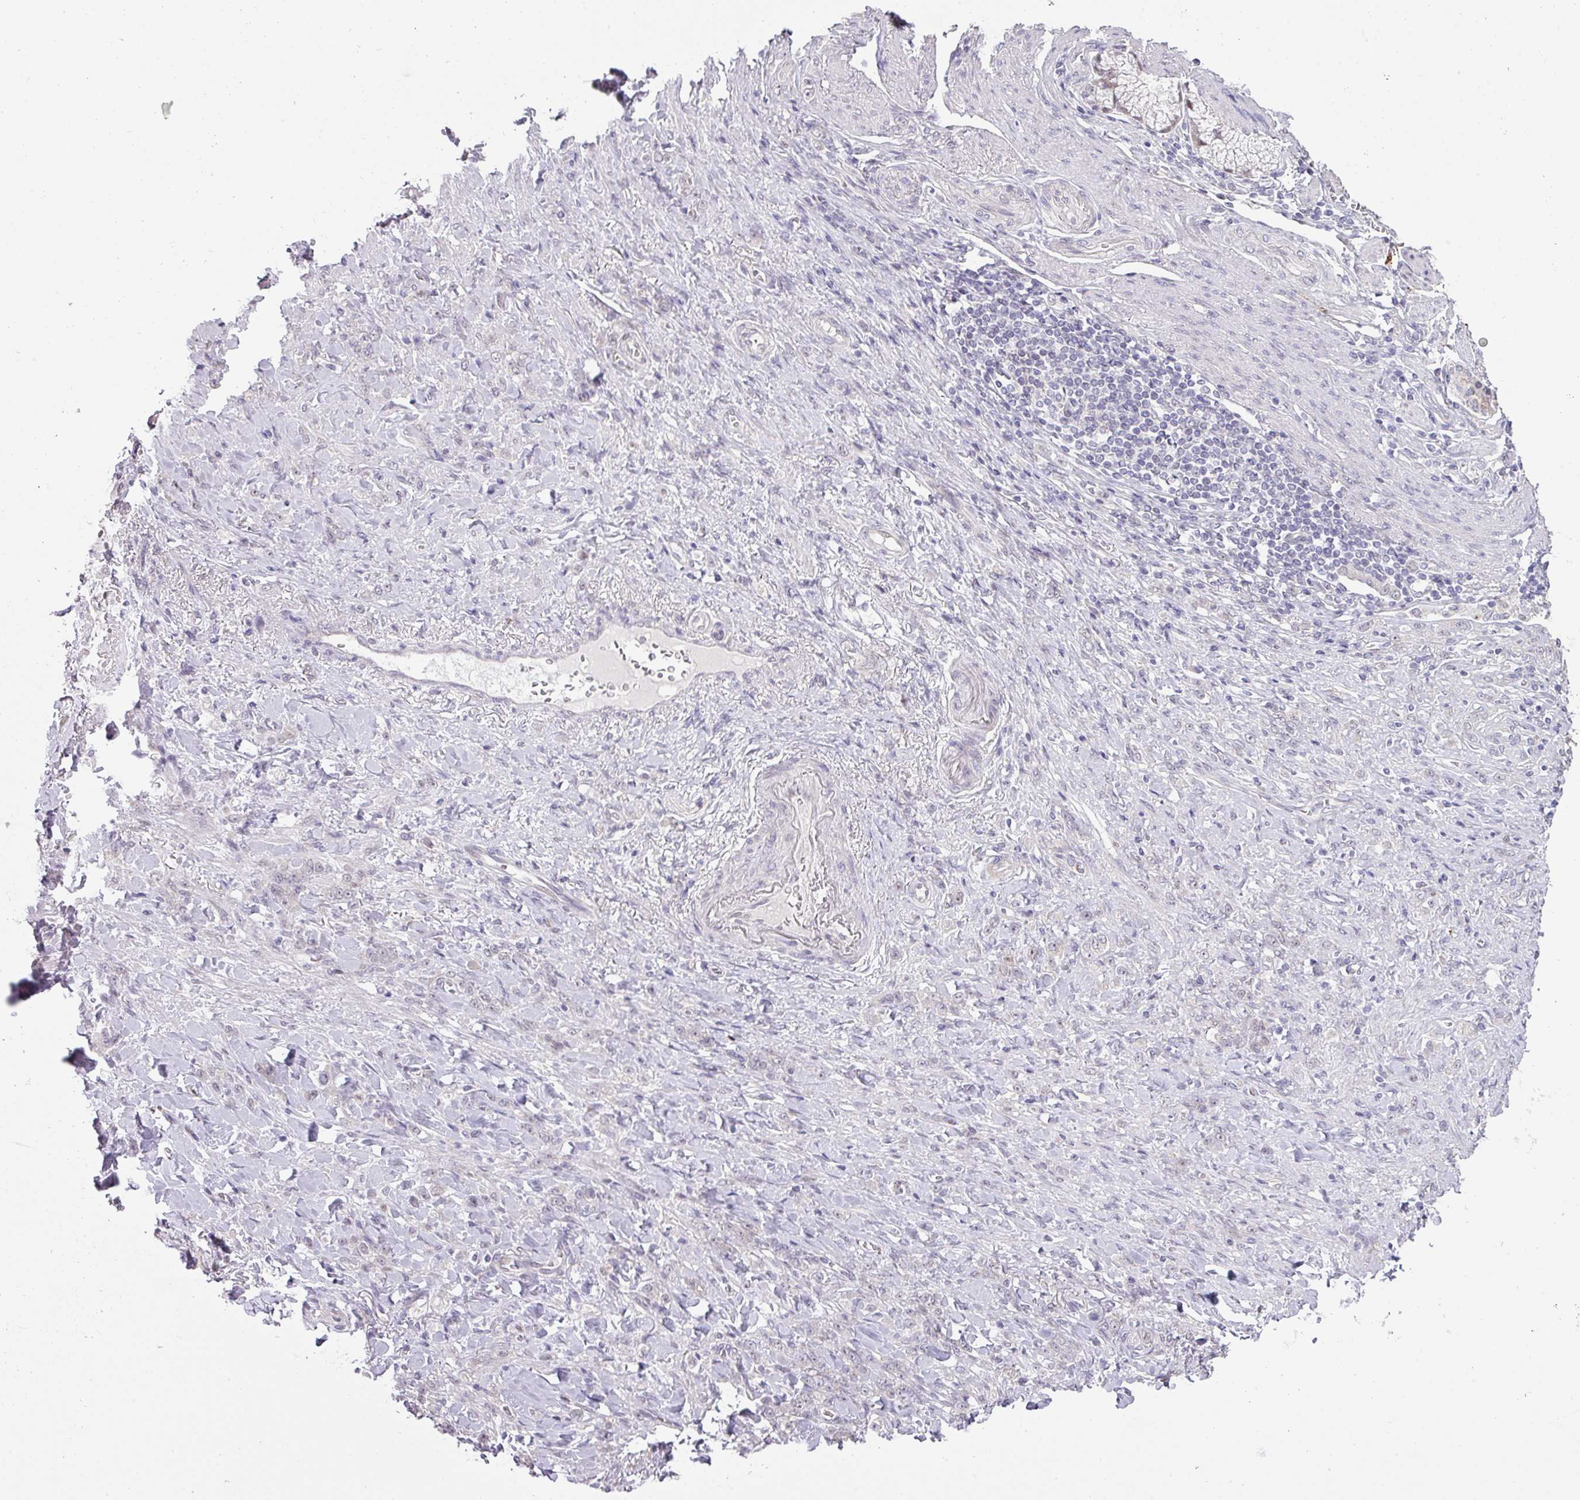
{"staining": {"intensity": "negative", "quantity": "none", "location": "none"}, "tissue": "stomach cancer", "cell_type": "Tumor cells", "image_type": "cancer", "snomed": [{"axis": "morphology", "description": "Normal tissue, NOS"}, {"axis": "morphology", "description": "Adenocarcinoma, NOS"}, {"axis": "topography", "description": "Stomach"}], "caption": "IHC of human stomach cancer (adenocarcinoma) reveals no expression in tumor cells. (Brightfield microscopy of DAB immunohistochemistry at high magnification).", "gene": "ANKRD13B", "patient": {"sex": "male", "age": 82}}